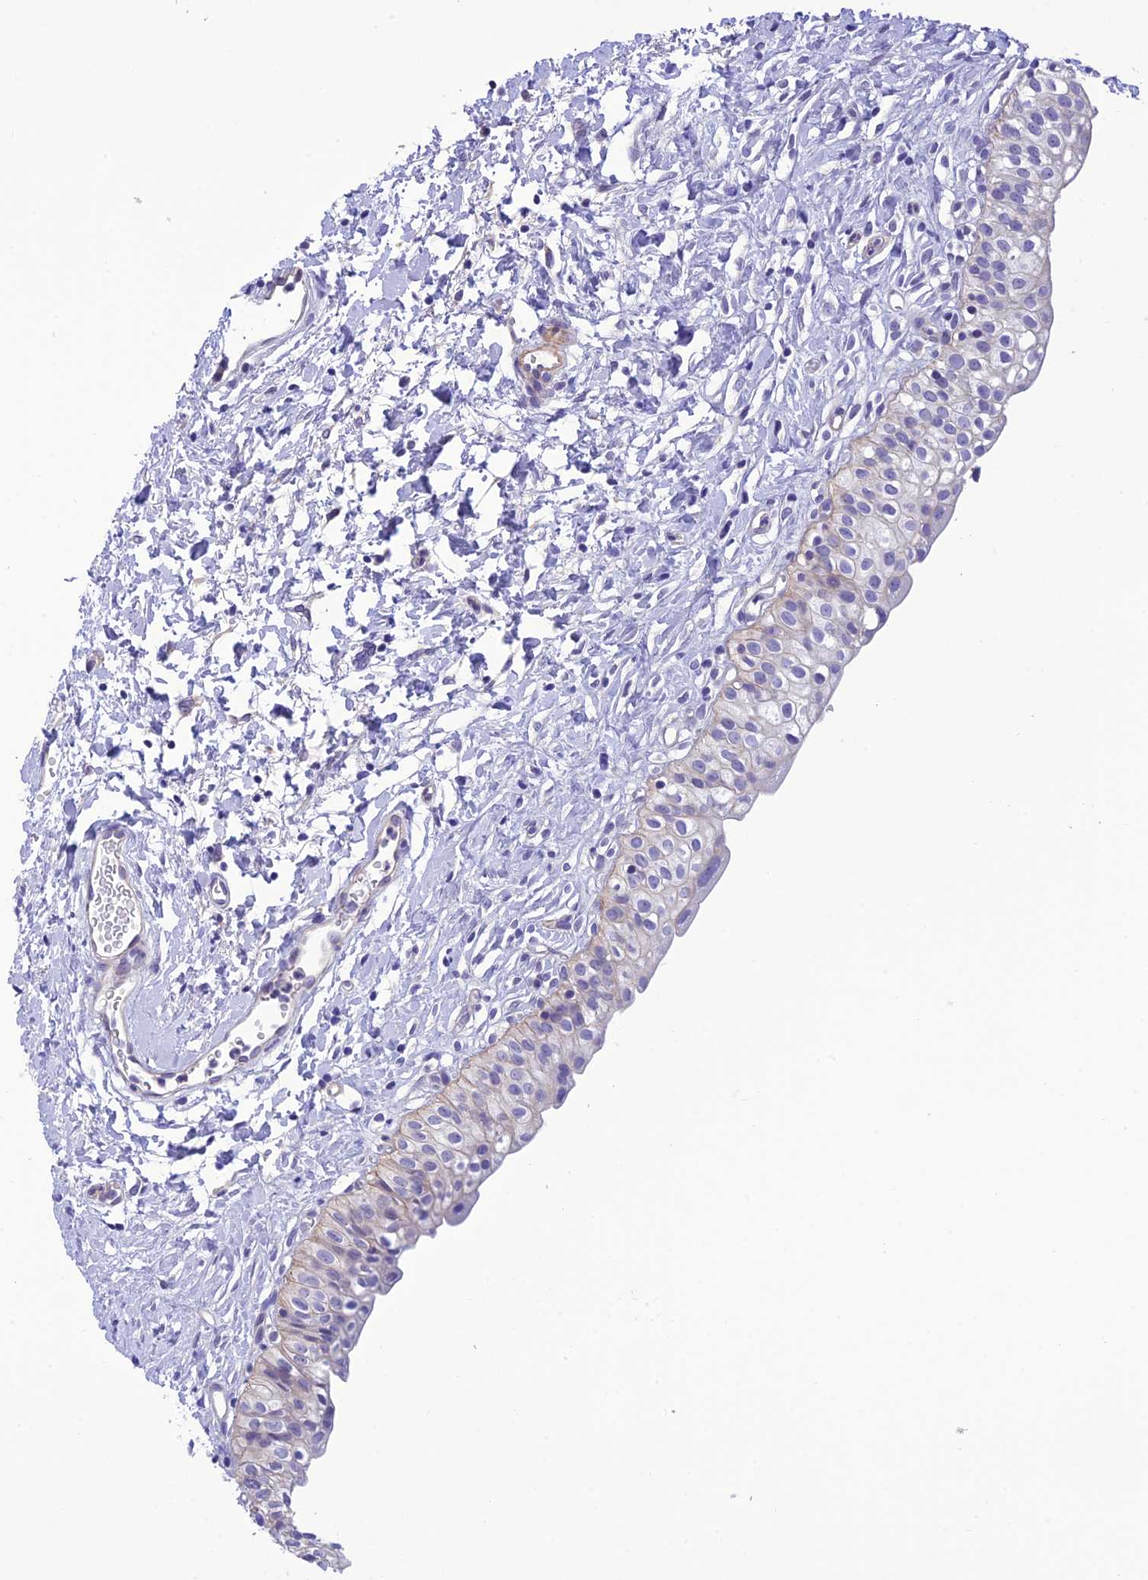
{"staining": {"intensity": "negative", "quantity": "none", "location": "none"}, "tissue": "urinary bladder", "cell_type": "Urothelial cells", "image_type": "normal", "snomed": [{"axis": "morphology", "description": "Normal tissue, NOS"}, {"axis": "topography", "description": "Urinary bladder"}], "caption": "DAB immunohistochemical staining of normal human urinary bladder shows no significant positivity in urothelial cells. (DAB immunohistochemistry visualized using brightfield microscopy, high magnification).", "gene": "C17orf67", "patient": {"sex": "male", "age": 51}}